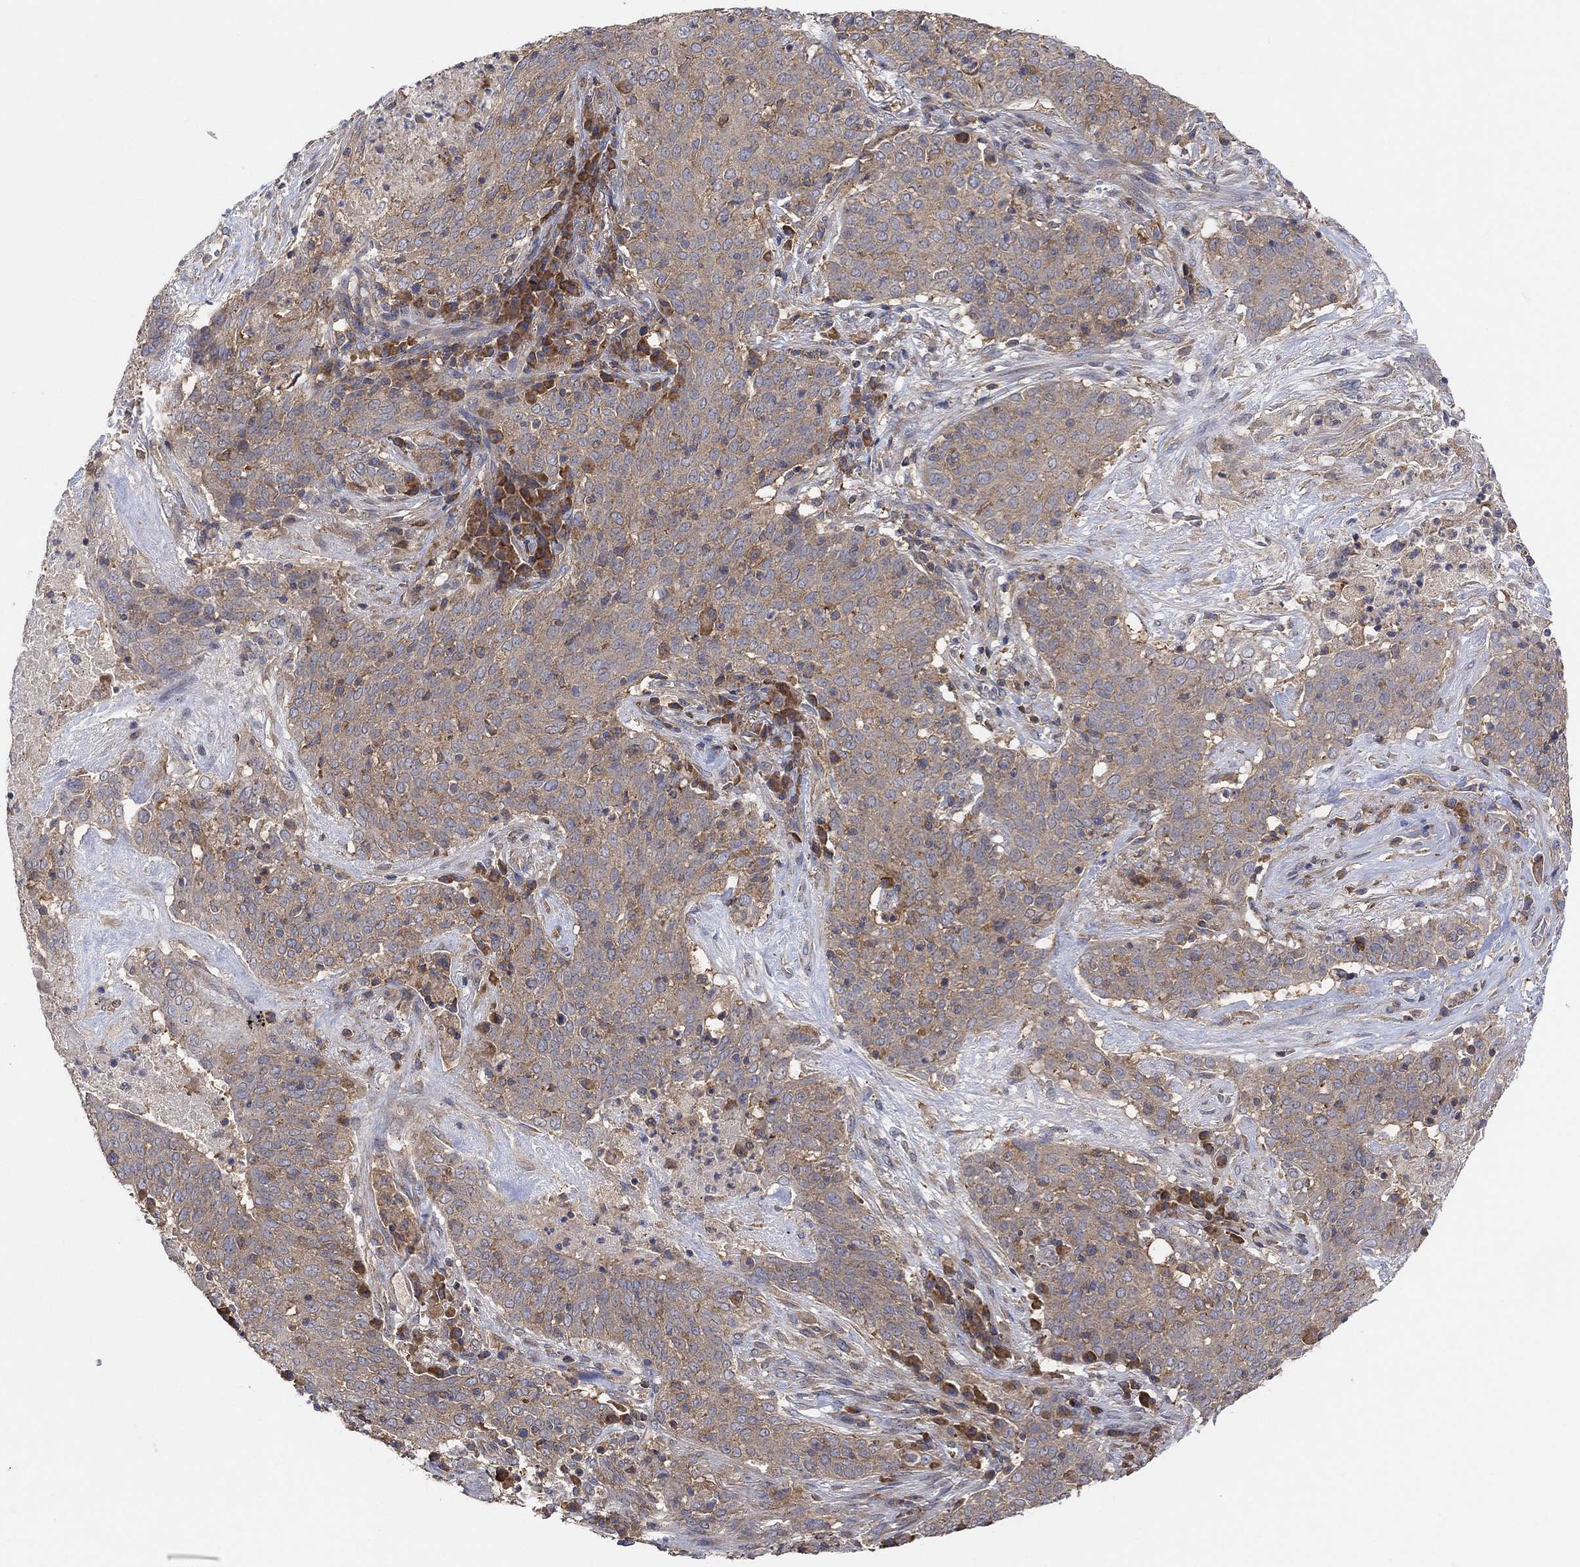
{"staining": {"intensity": "weak", "quantity": "<25%", "location": "cytoplasmic/membranous"}, "tissue": "lung cancer", "cell_type": "Tumor cells", "image_type": "cancer", "snomed": [{"axis": "morphology", "description": "Squamous cell carcinoma, NOS"}, {"axis": "topography", "description": "Lung"}], "caption": "Histopathology image shows no protein expression in tumor cells of squamous cell carcinoma (lung) tissue.", "gene": "BLOC1S3", "patient": {"sex": "male", "age": 82}}